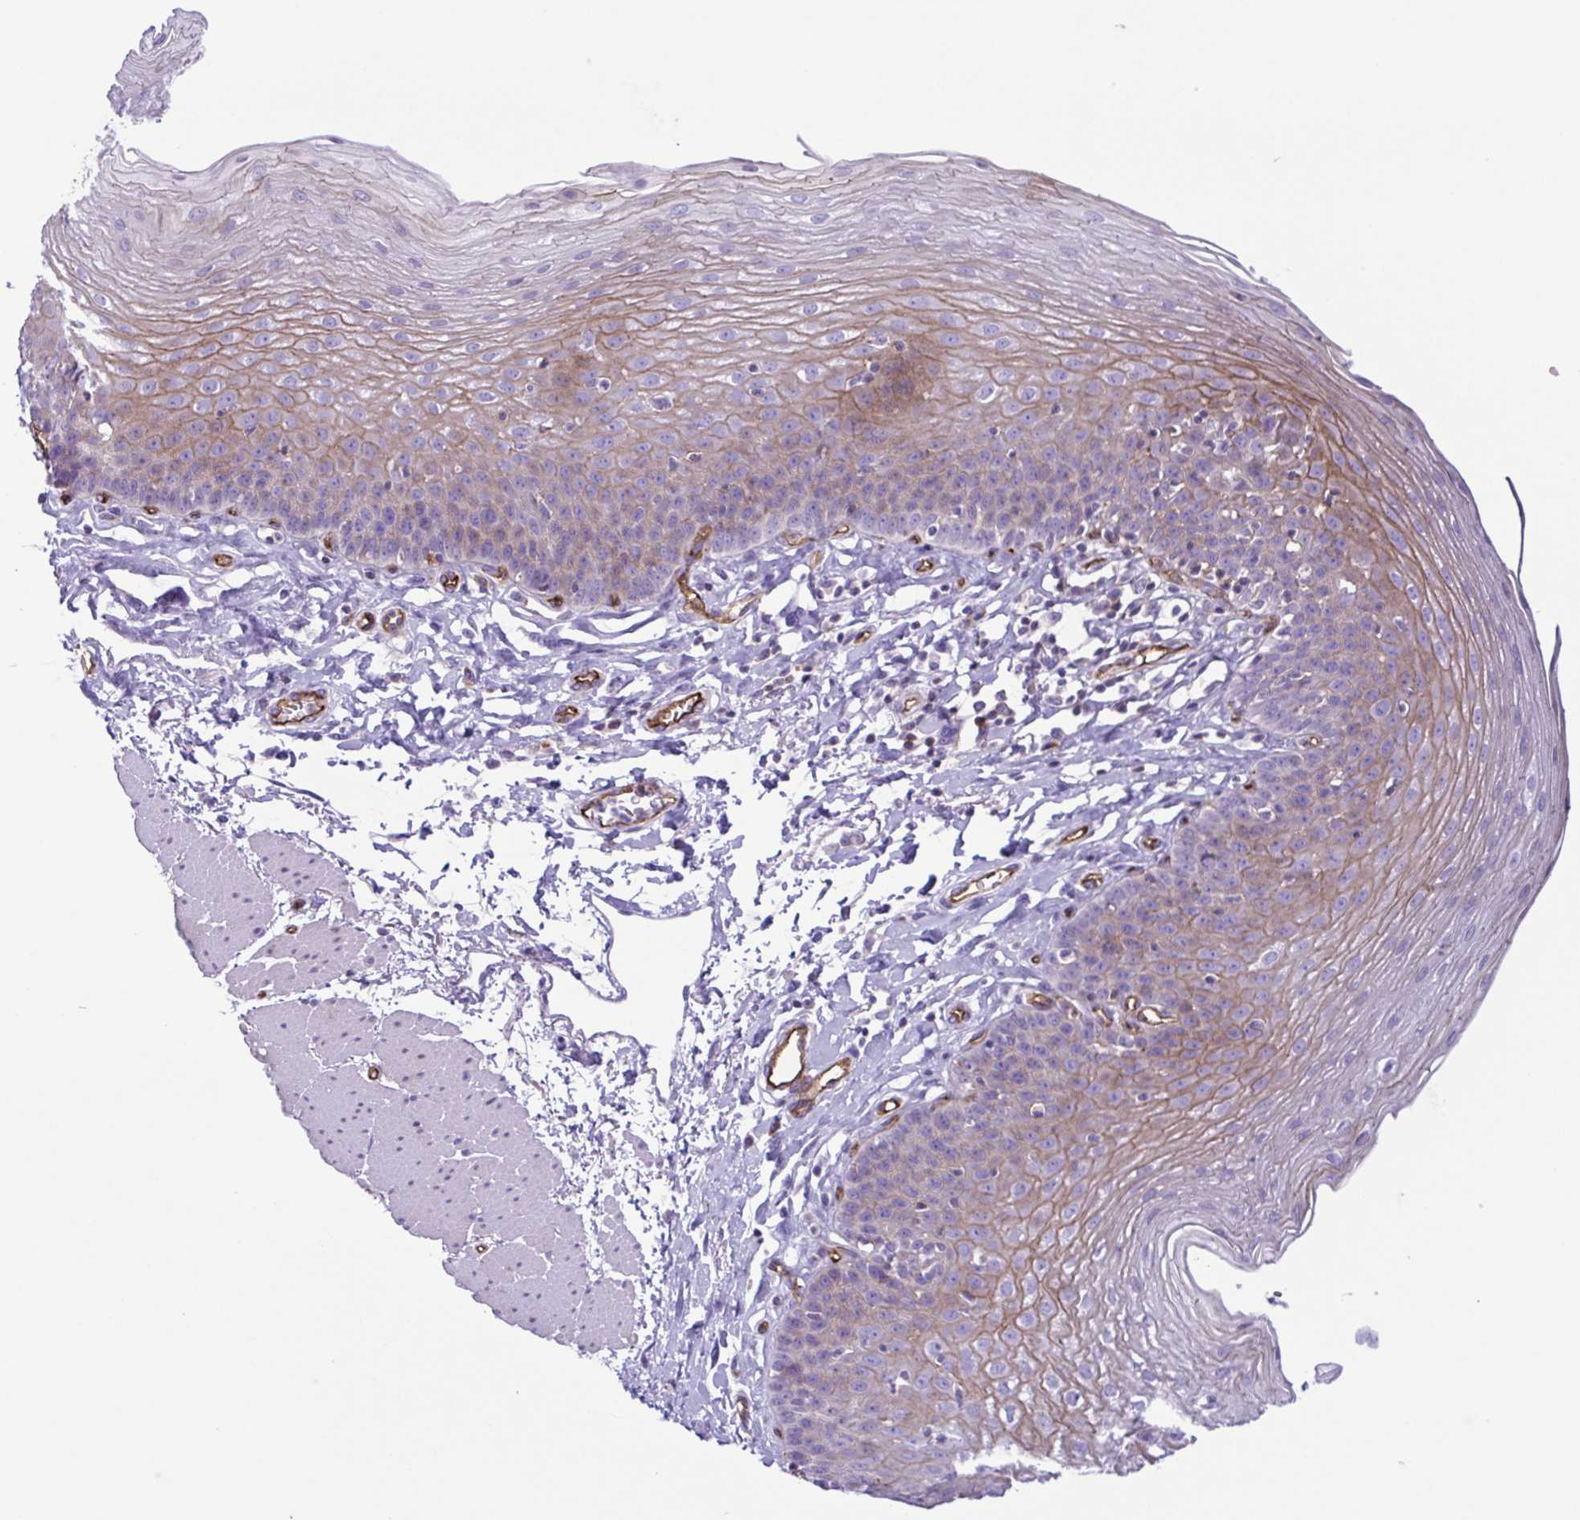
{"staining": {"intensity": "moderate", "quantity": "<25%", "location": "cytoplasmic/membranous"}, "tissue": "esophagus", "cell_type": "Squamous epithelial cells", "image_type": "normal", "snomed": [{"axis": "morphology", "description": "Normal tissue, NOS"}, {"axis": "topography", "description": "Esophagus"}], "caption": "A micrograph of human esophagus stained for a protein displays moderate cytoplasmic/membranous brown staining in squamous epithelial cells. The protein is stained brown, and the nuclei are stained in blue (DAB IHC with brightfield microscopy, high magnification).", "gene": "FLT1", "patient": {"sex": "female", "age": 81}}